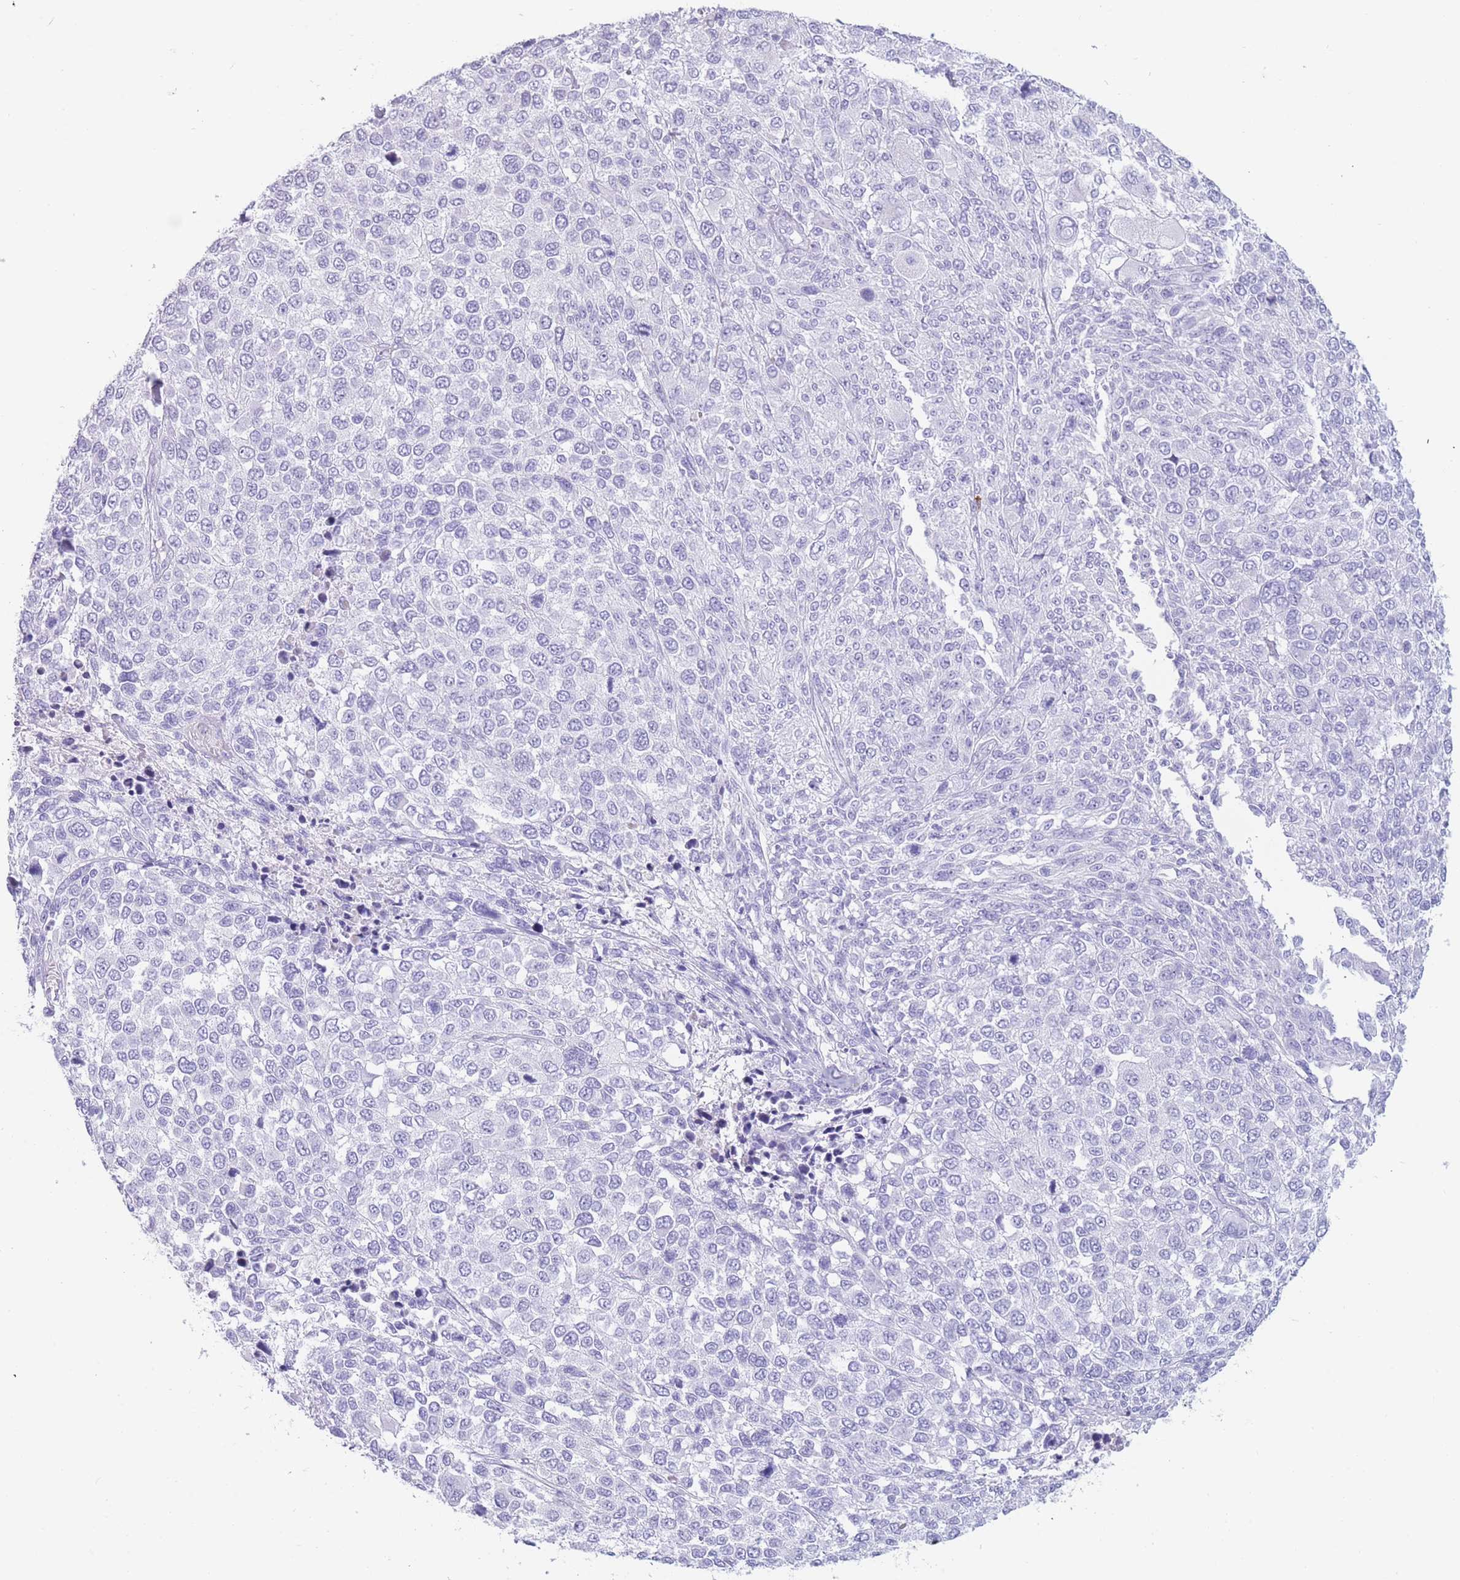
{"staining": {"intensity": "negative", "quantity": "none", "location": "none"}, "tissue": "melanoma", "cell_type": "Tumor cells", "image_type": "cancer", "snomed": [{"axis": "morphology", "description": "Malignant melanoma, NOS"}, {"axis": "topography", "description": "Skin of trunk"}], "caption": "Melanoma stained for a protein using IHC exhibits no positivity tumor cells.", "gene": "TNFSF11", "patient": {"sex": "male", "age": 71}}